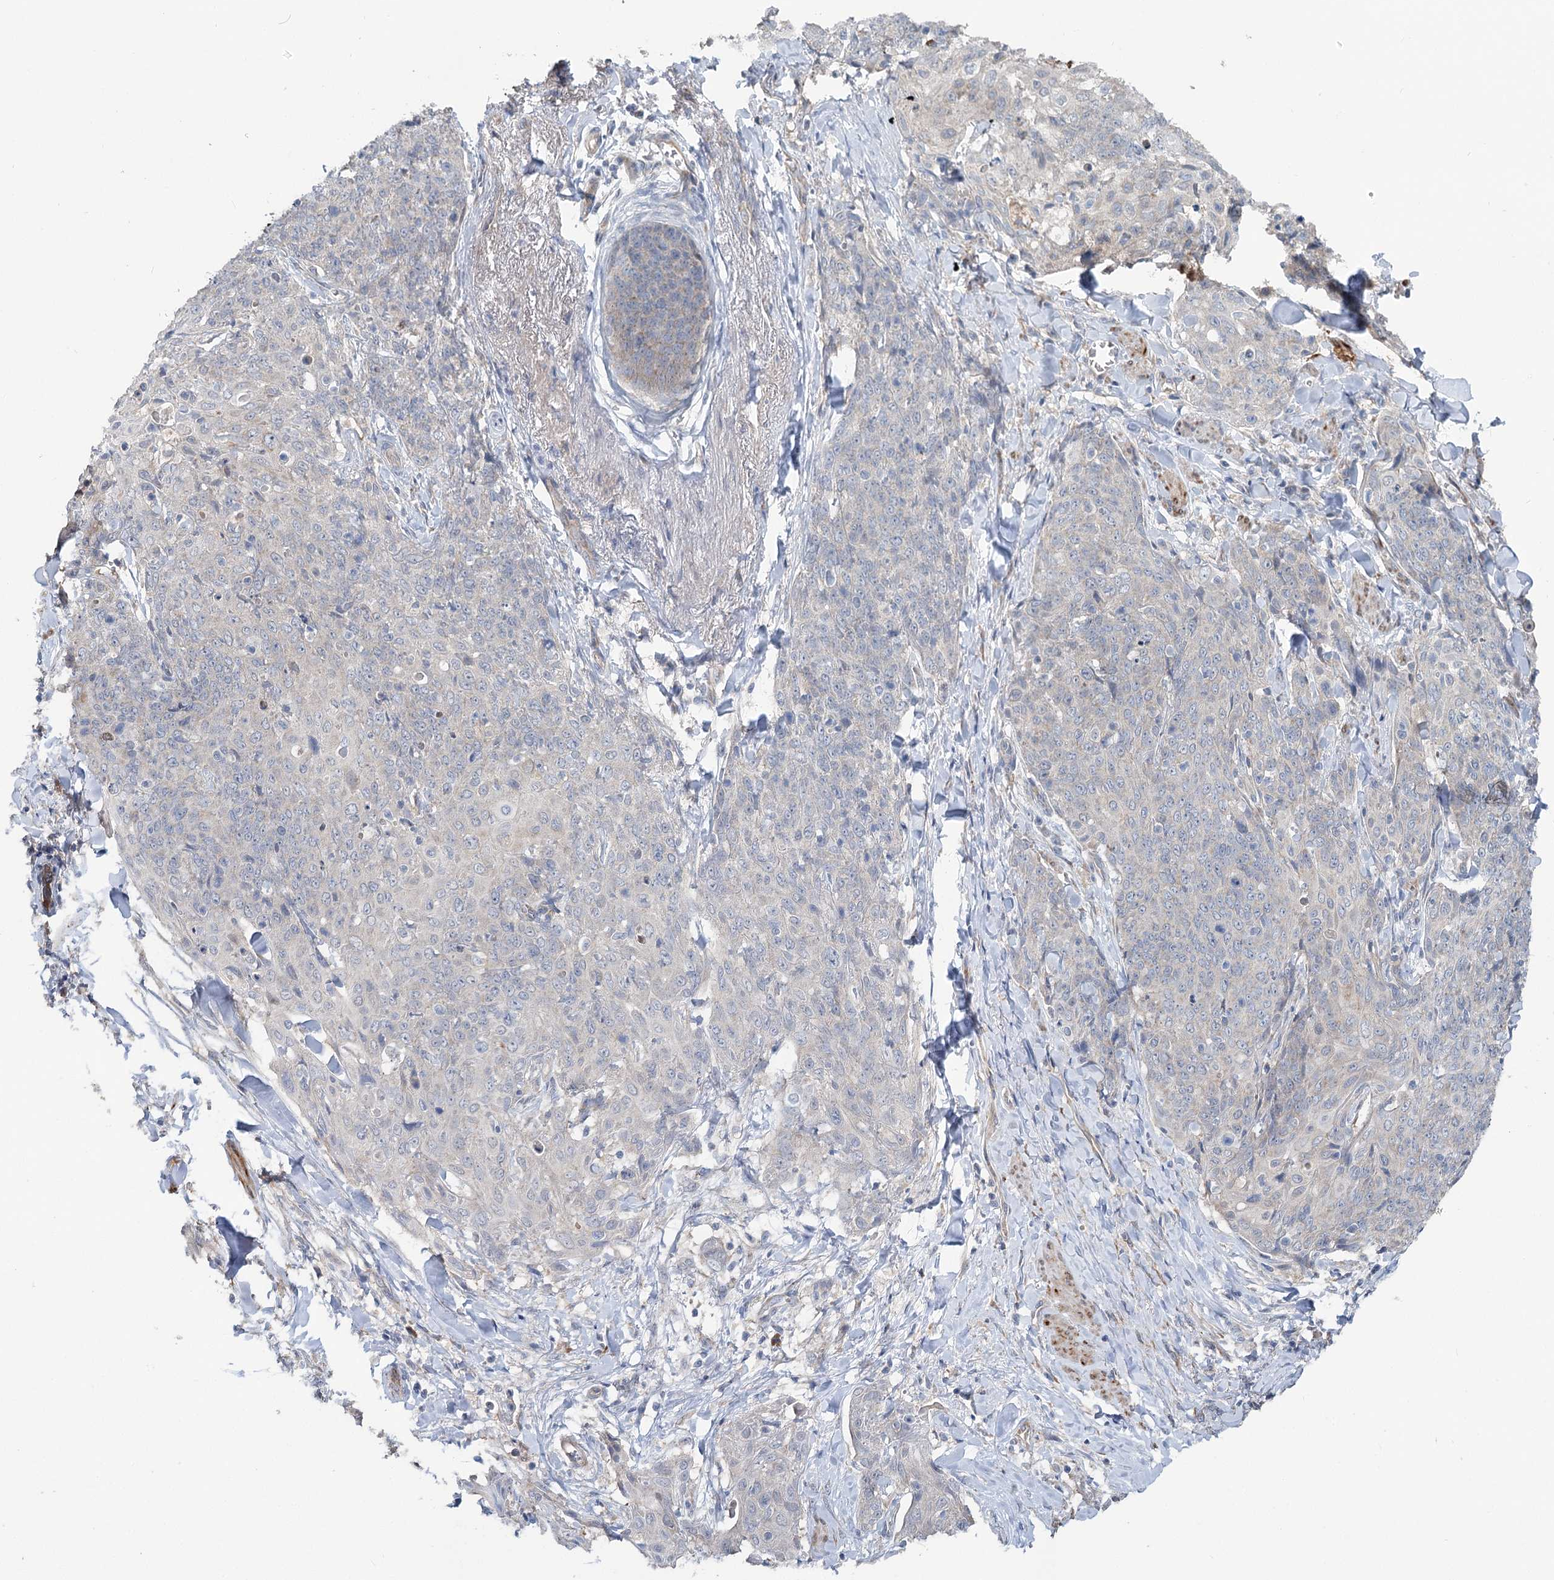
{"staining": {"intensity": "negative", "quantity": "none", "location": "none"}, "tissue": "skin cancer", "cell_type": "Tumor cells", "image_type": "cancer", "snomed": [{"axis": "morphology", "description": "Squamous cell carcinoma, NOS"}, {"axis": "topography", "description": "Skin"}, {"axis": "topography", "description": "Vulva"}], "caption": "The micrograph shows no staining of tumor cells in skin squamous cell carcinoma.", "gene": "CIB4", "patient": {"sex": "female", "age": 85}}